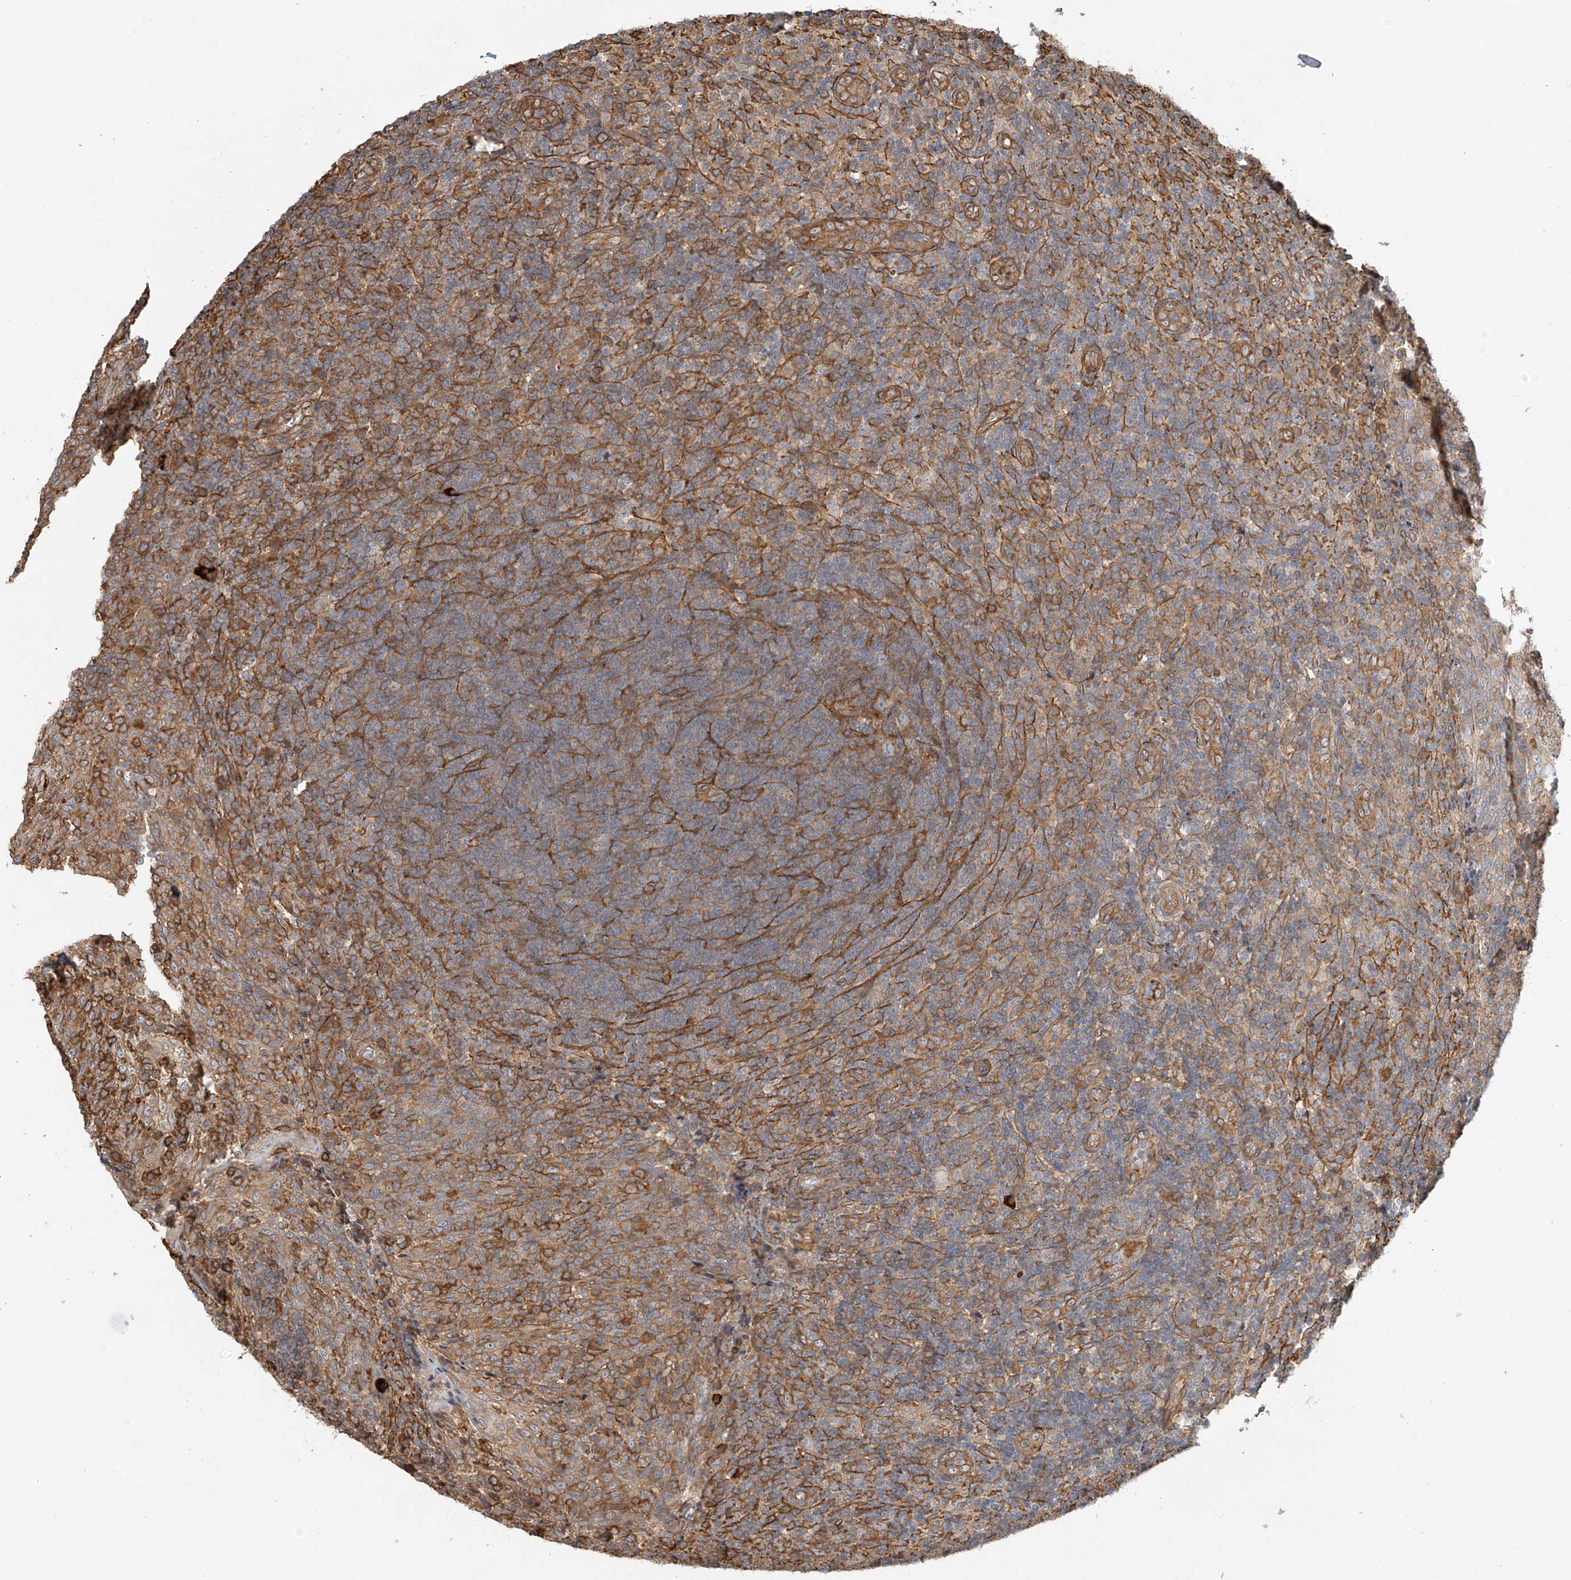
{"staining": {"intensity": "moderate", "quantity": ">75%", "location": "cytoplasmic/membranous"}, "tissue": "tonsil", "cell_type": "Germinal center cells", "image_type": "normal", "snomed": [{"axis": "morphology", "description": "Normal tissue, NOS"}, {"axis": "topography", "description": "Tonsil"}], "caption": "DAB immunohistochemical staining of benign human tonsil displays moderate cytoplasmic/membranous protein expression in about >75% of germinal center cells.", "gene": "CSMD3", "patient": {"sex": "female", "age": 19}}